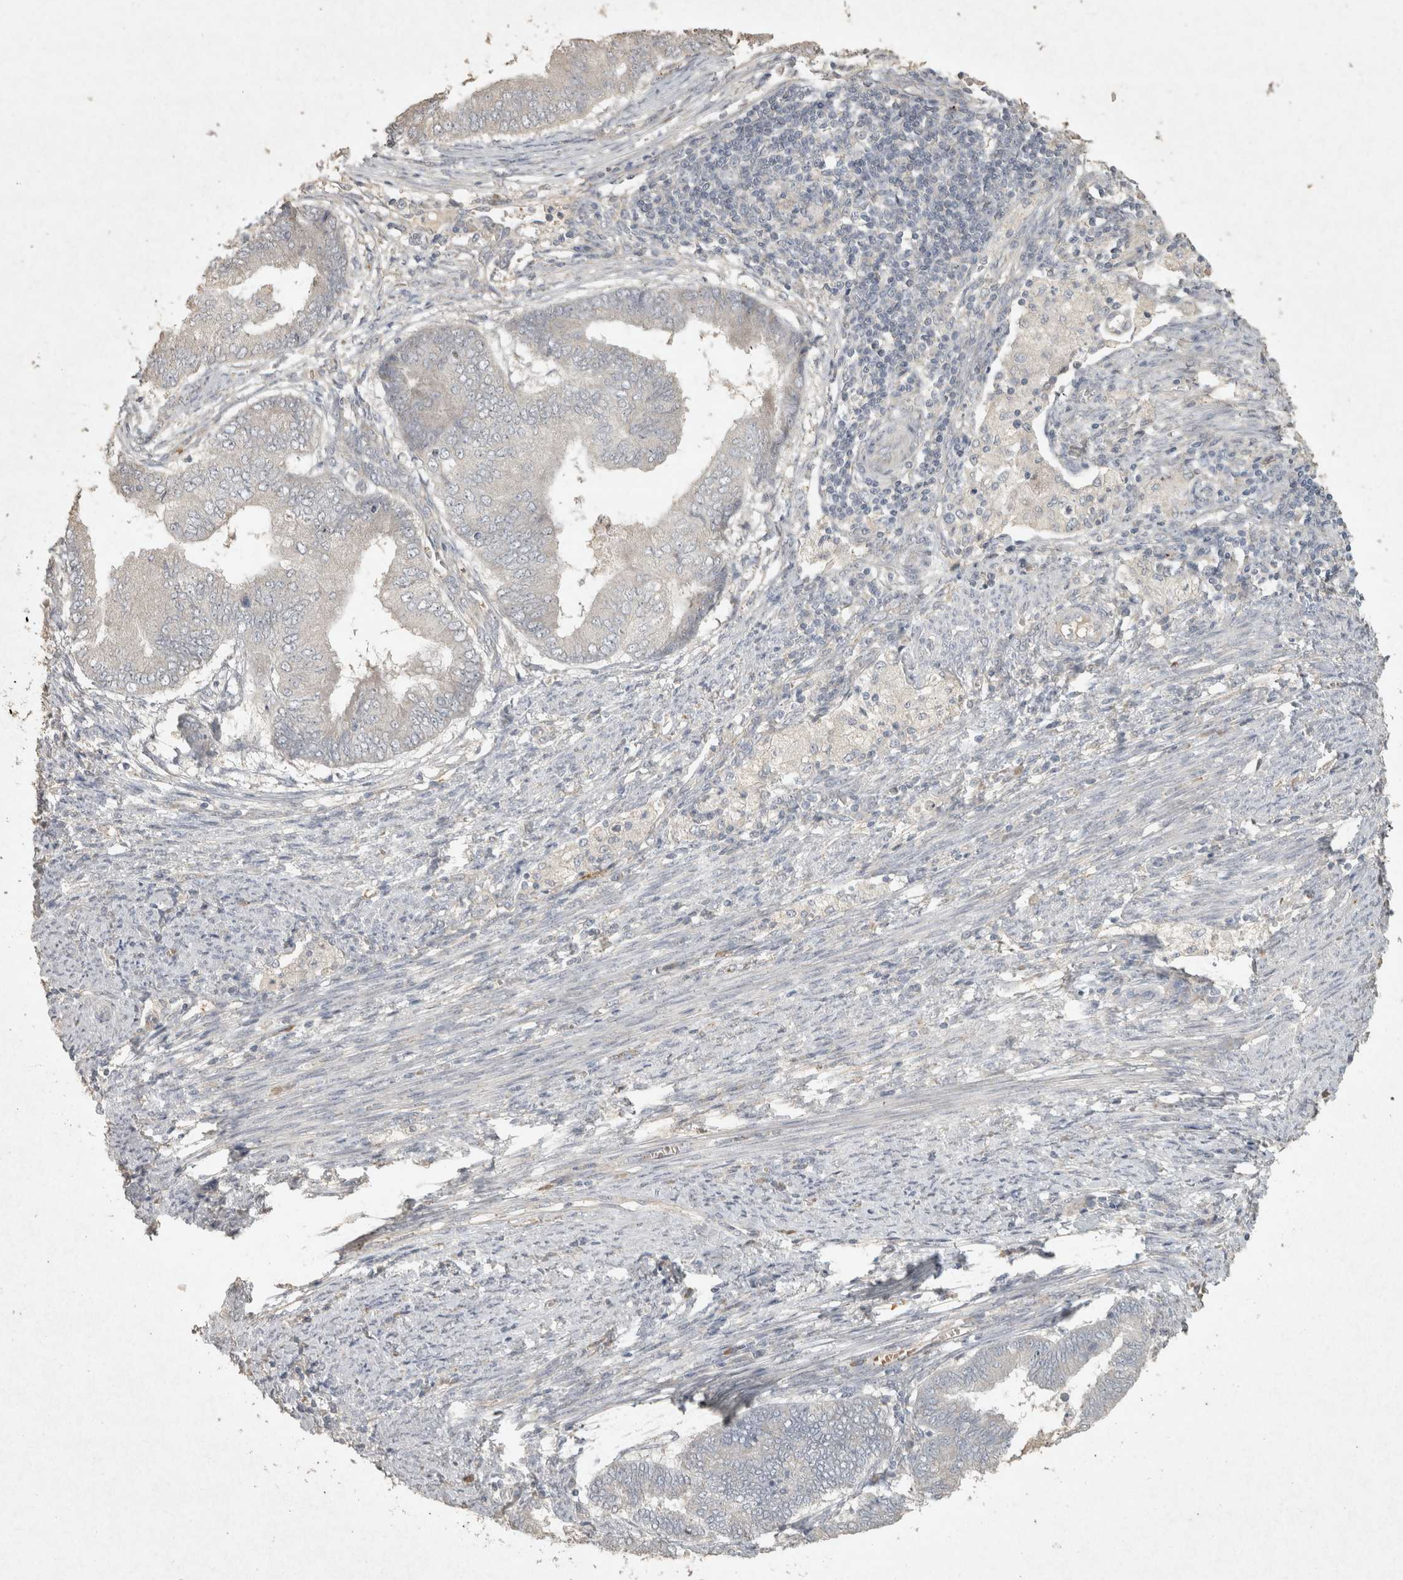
{"staining": {"intensity": "negative", "quantity": "none", "location": "none"}, "tissue": "endometrial cancer", "cell_type": "Tumor cells", "image_type": "cancer", "snomed": [{"axis": "morphology", "description": "Polyp, NOS"}, {"axis": "morphology", "description": "Adenocarcinoma, NOS"}, {"axis": "morphology", "description": "Adenoma, NOS"}, {"axis": "topography", "description": "Endometrium"}], "caption": "Endometrial cancer was stained to show a protein in brown. There is no significant staining in tumor cells.", "gene": "OSTN", "patient": {"sex": "female", "age": 79}}